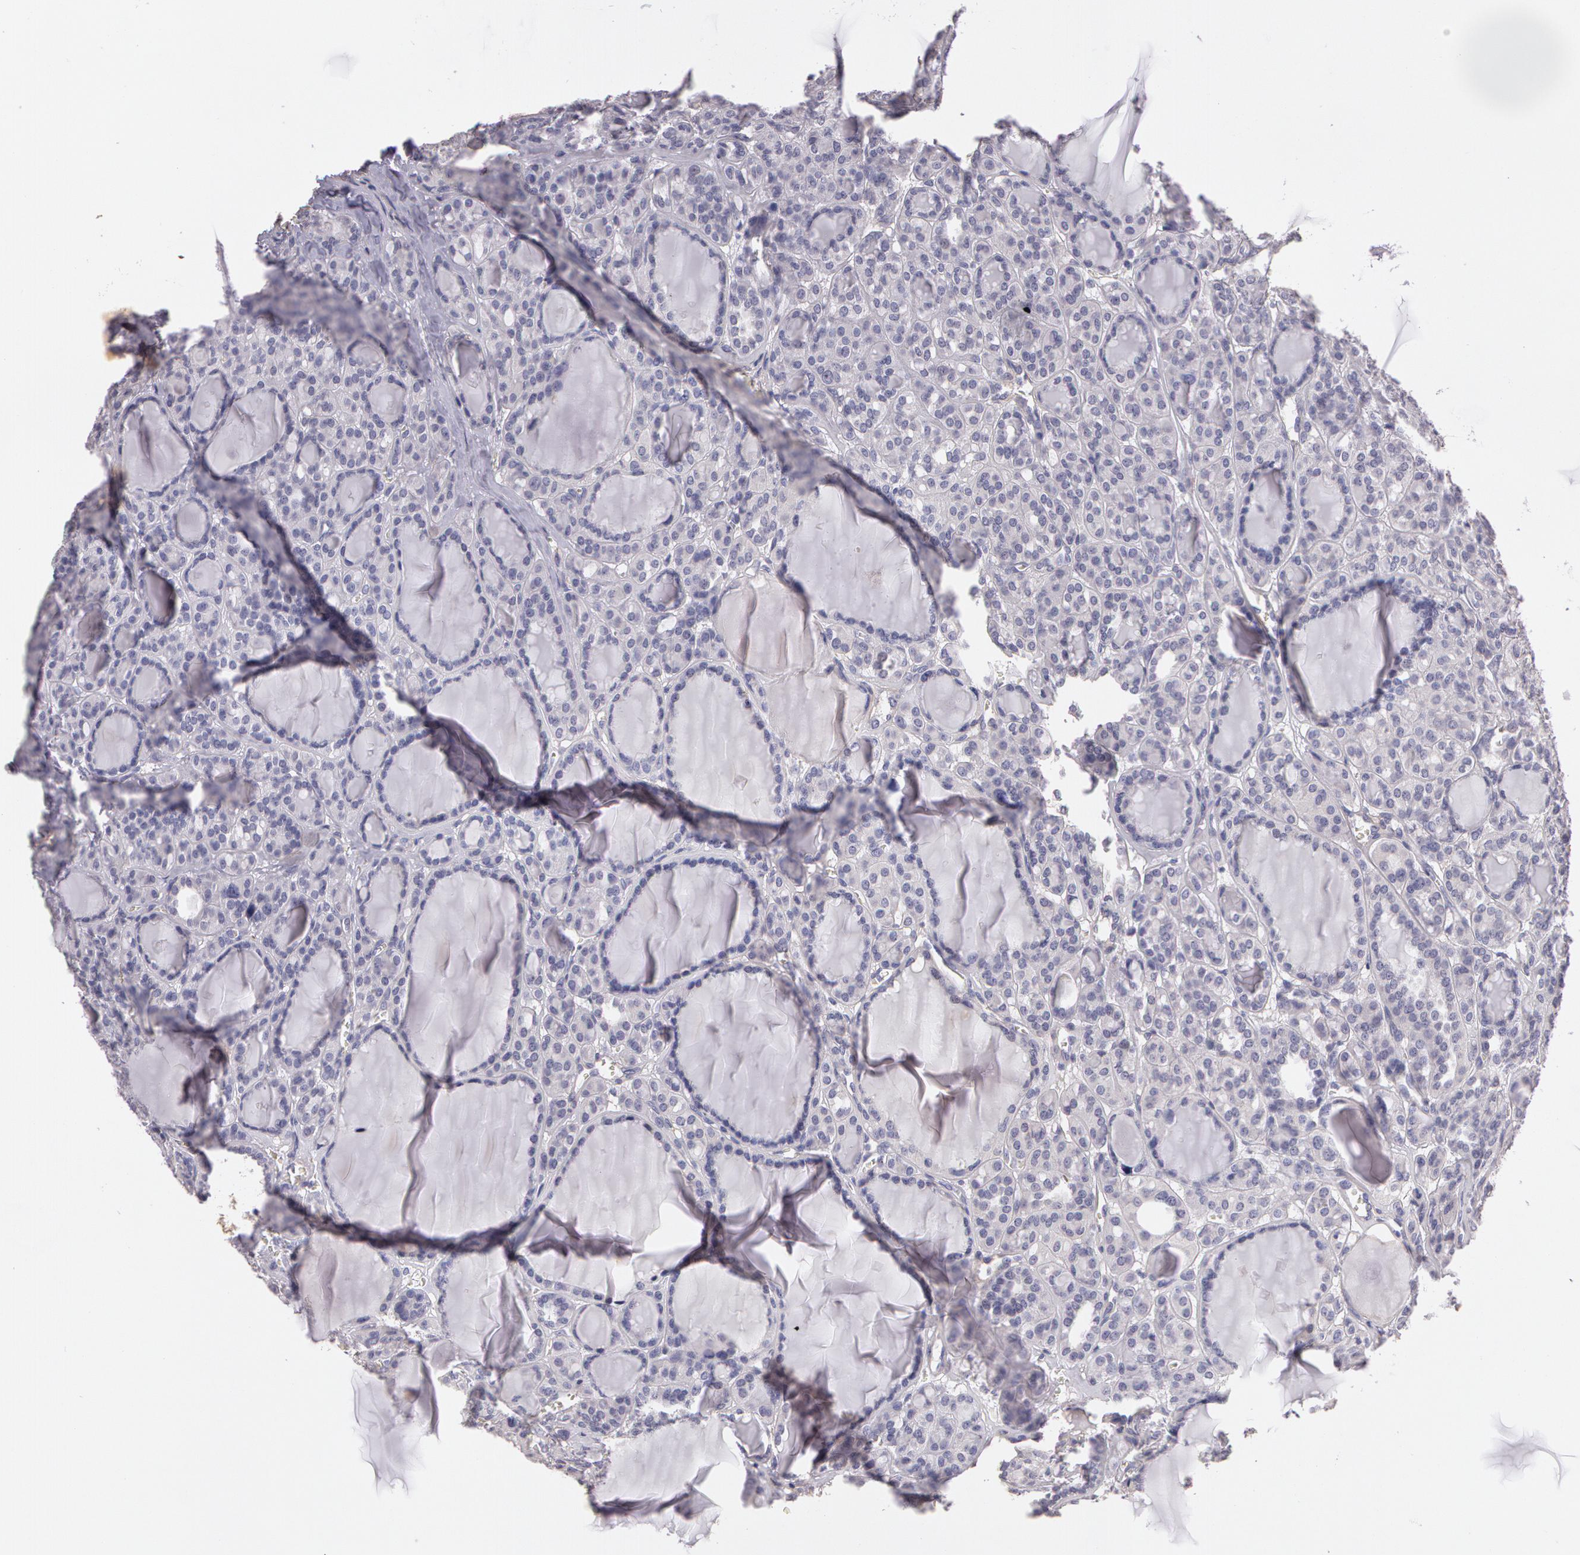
{"staining": {"intensity": "negative", "quantity": "none", "location": "none"}, "tissue": "thyroid cancer", "cell_type": "Tumor cells", "image_type": "cancer", "snomed": [{"axis": "morphology", "description": "Follicular adenoma carcinoma, NOS"}, {"axis": "topography", "description": "Thyroid gland"}], "caption": "IHC micrograph of thyroid follicular adenoma carcinoma stained for a protein (brown), which reveals no positivity in tumor cells.", "gene": "G2E3", "patient": {"sex": "female", "age": 71}}